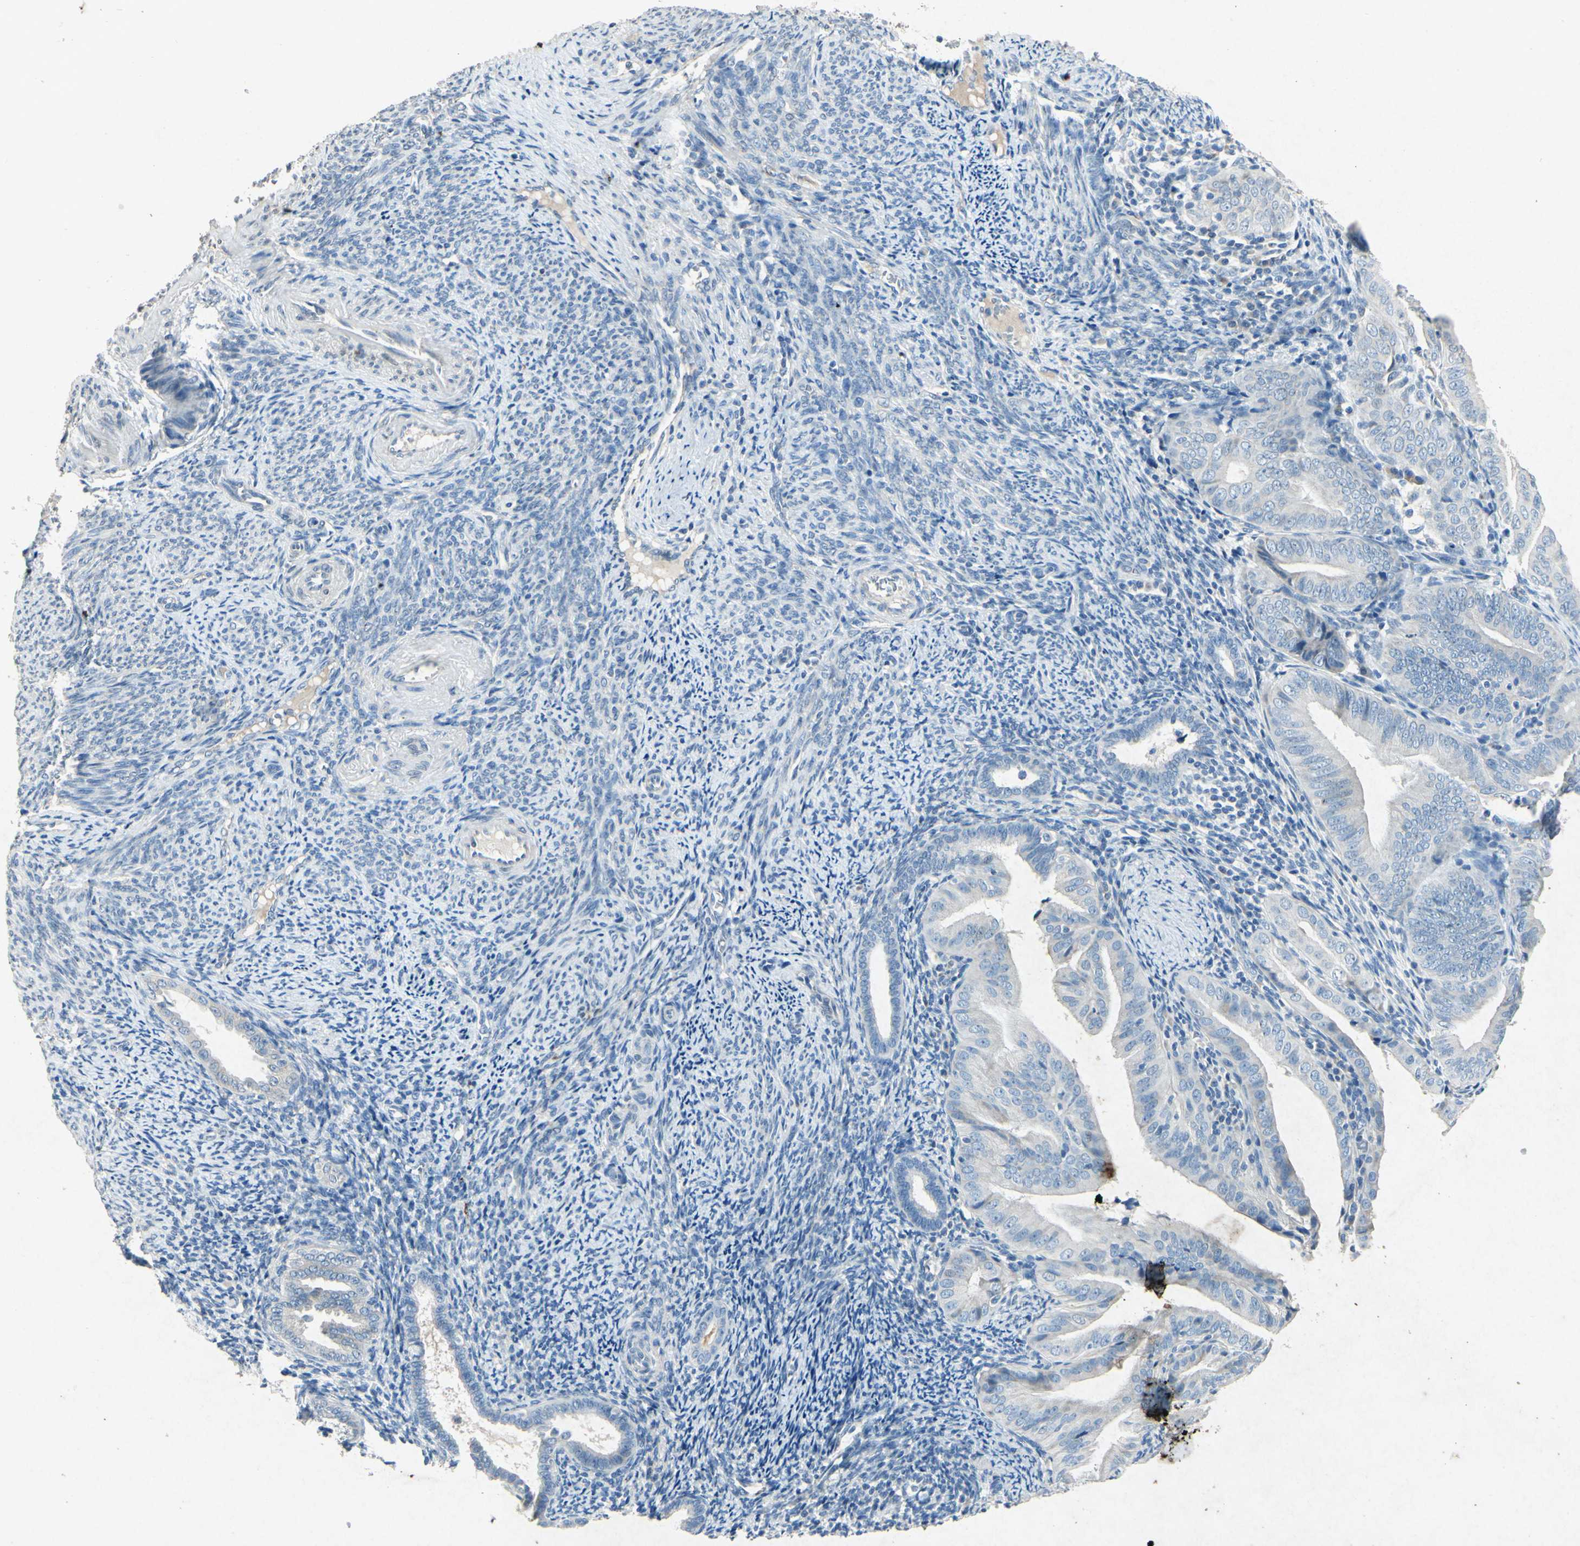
{"staining": {"intensity": "negative", "quantity": "none", "location": "none"}, "tissue": "endometrial cancer", "cell_type": "Tumor cells", "image_type": "cancer", "snomed": [{"axis": "morphology", "description": "Adenocarcinoma, NOS"}, {"axis": "topography", "description": "Endometrium"}], "caption": "Immunohistochemical staining of endometrial cancer (adenocarcinoma) reveals no significant positivity in tumor cells.", "gene": "SNAP91", "patient": {"sex": "female", "age": 58}}